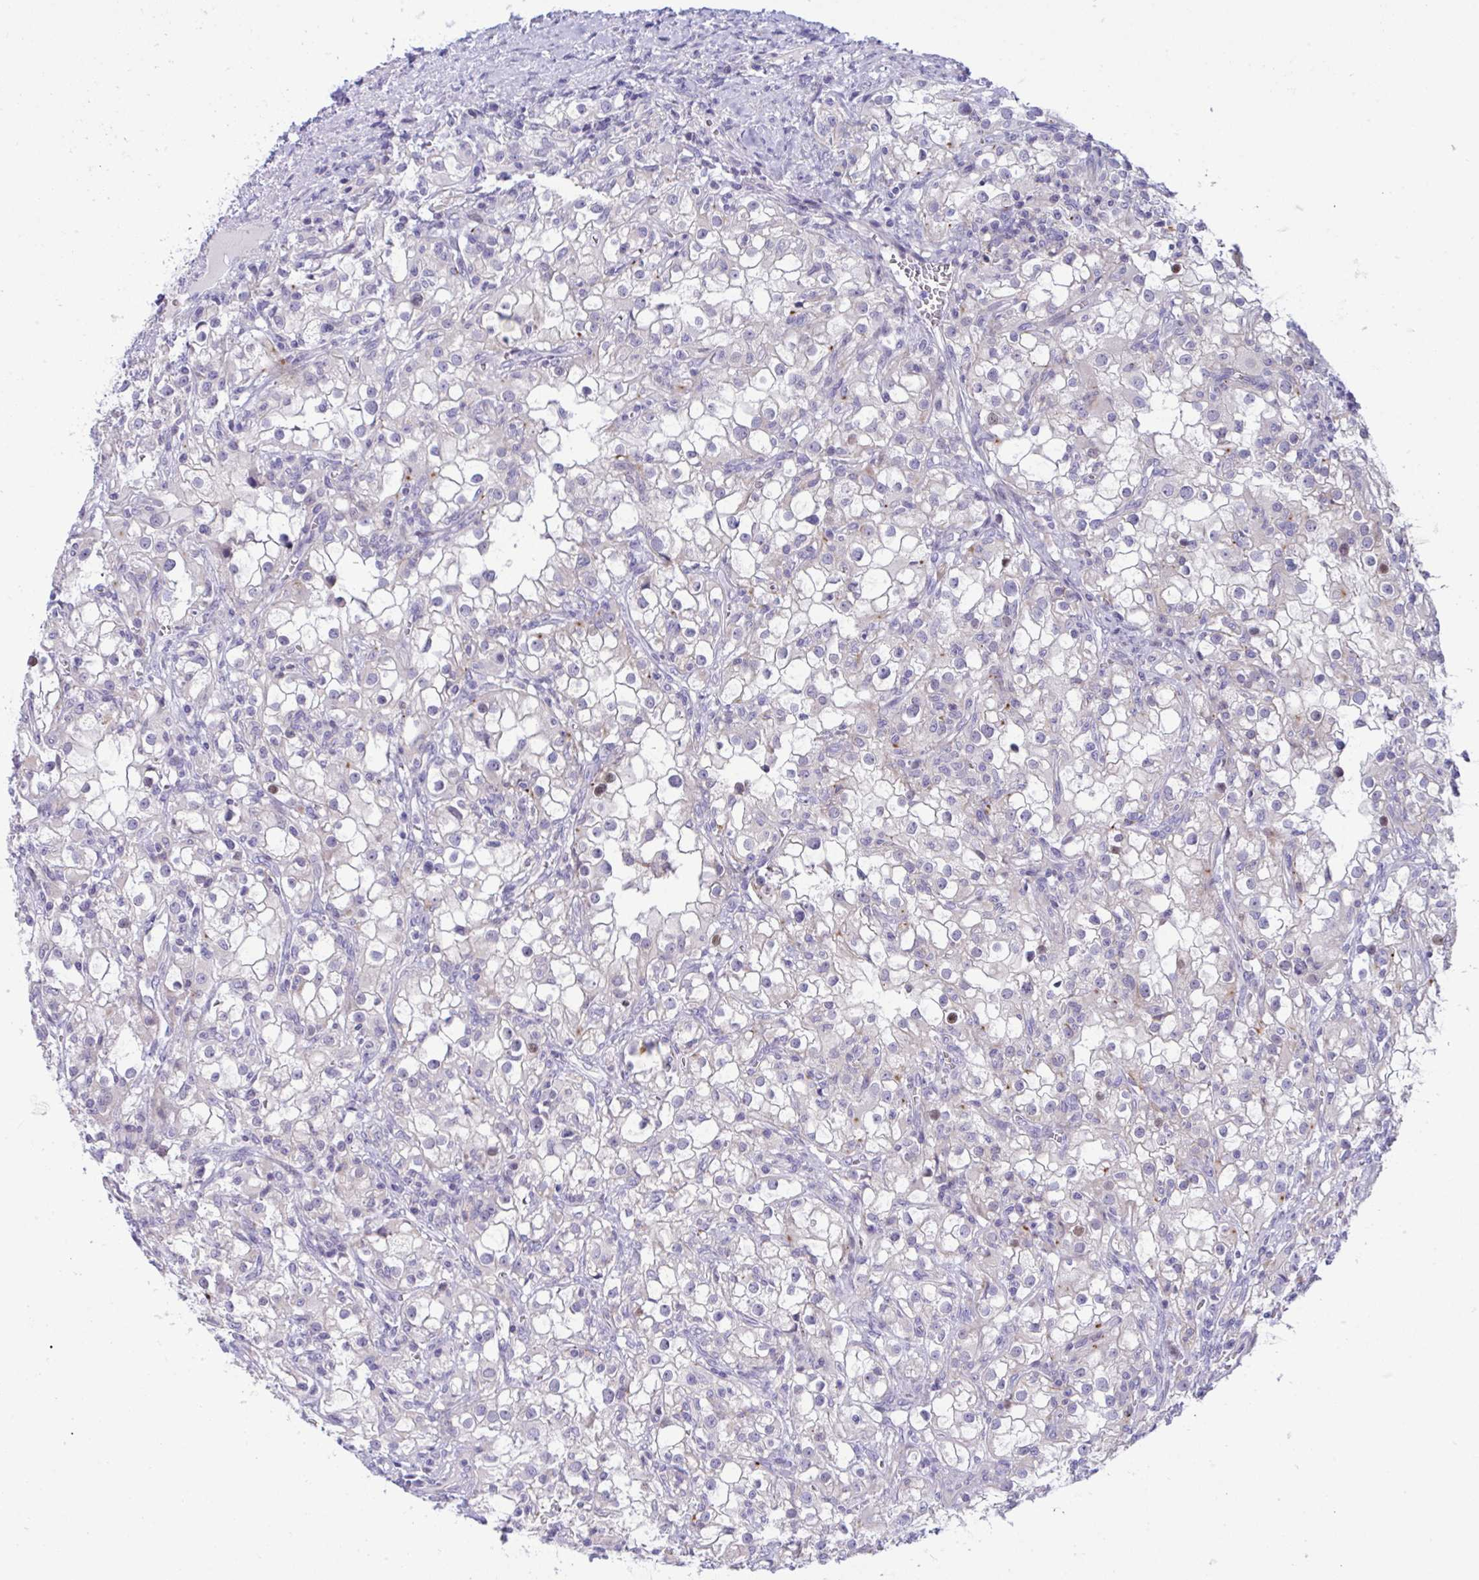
{"staining": {"intensity": "negative", "quantity": "none", "location": "none"}, "tissue": "renal cancer", "cell_type": "Tumor cells", "image_type": "cancer", "snomed": [{"axis": "morphology", "description": "Adenocarcinoma, NOS"}, {"axis": "topography", "description": "Kidney"}], "caption": "Histopathology image shows no protein expression in tumor cells of adenocarcinoma (renal) tissue.", "gene": "WDR97", "patient": {"sex": "female", "age": 74}}